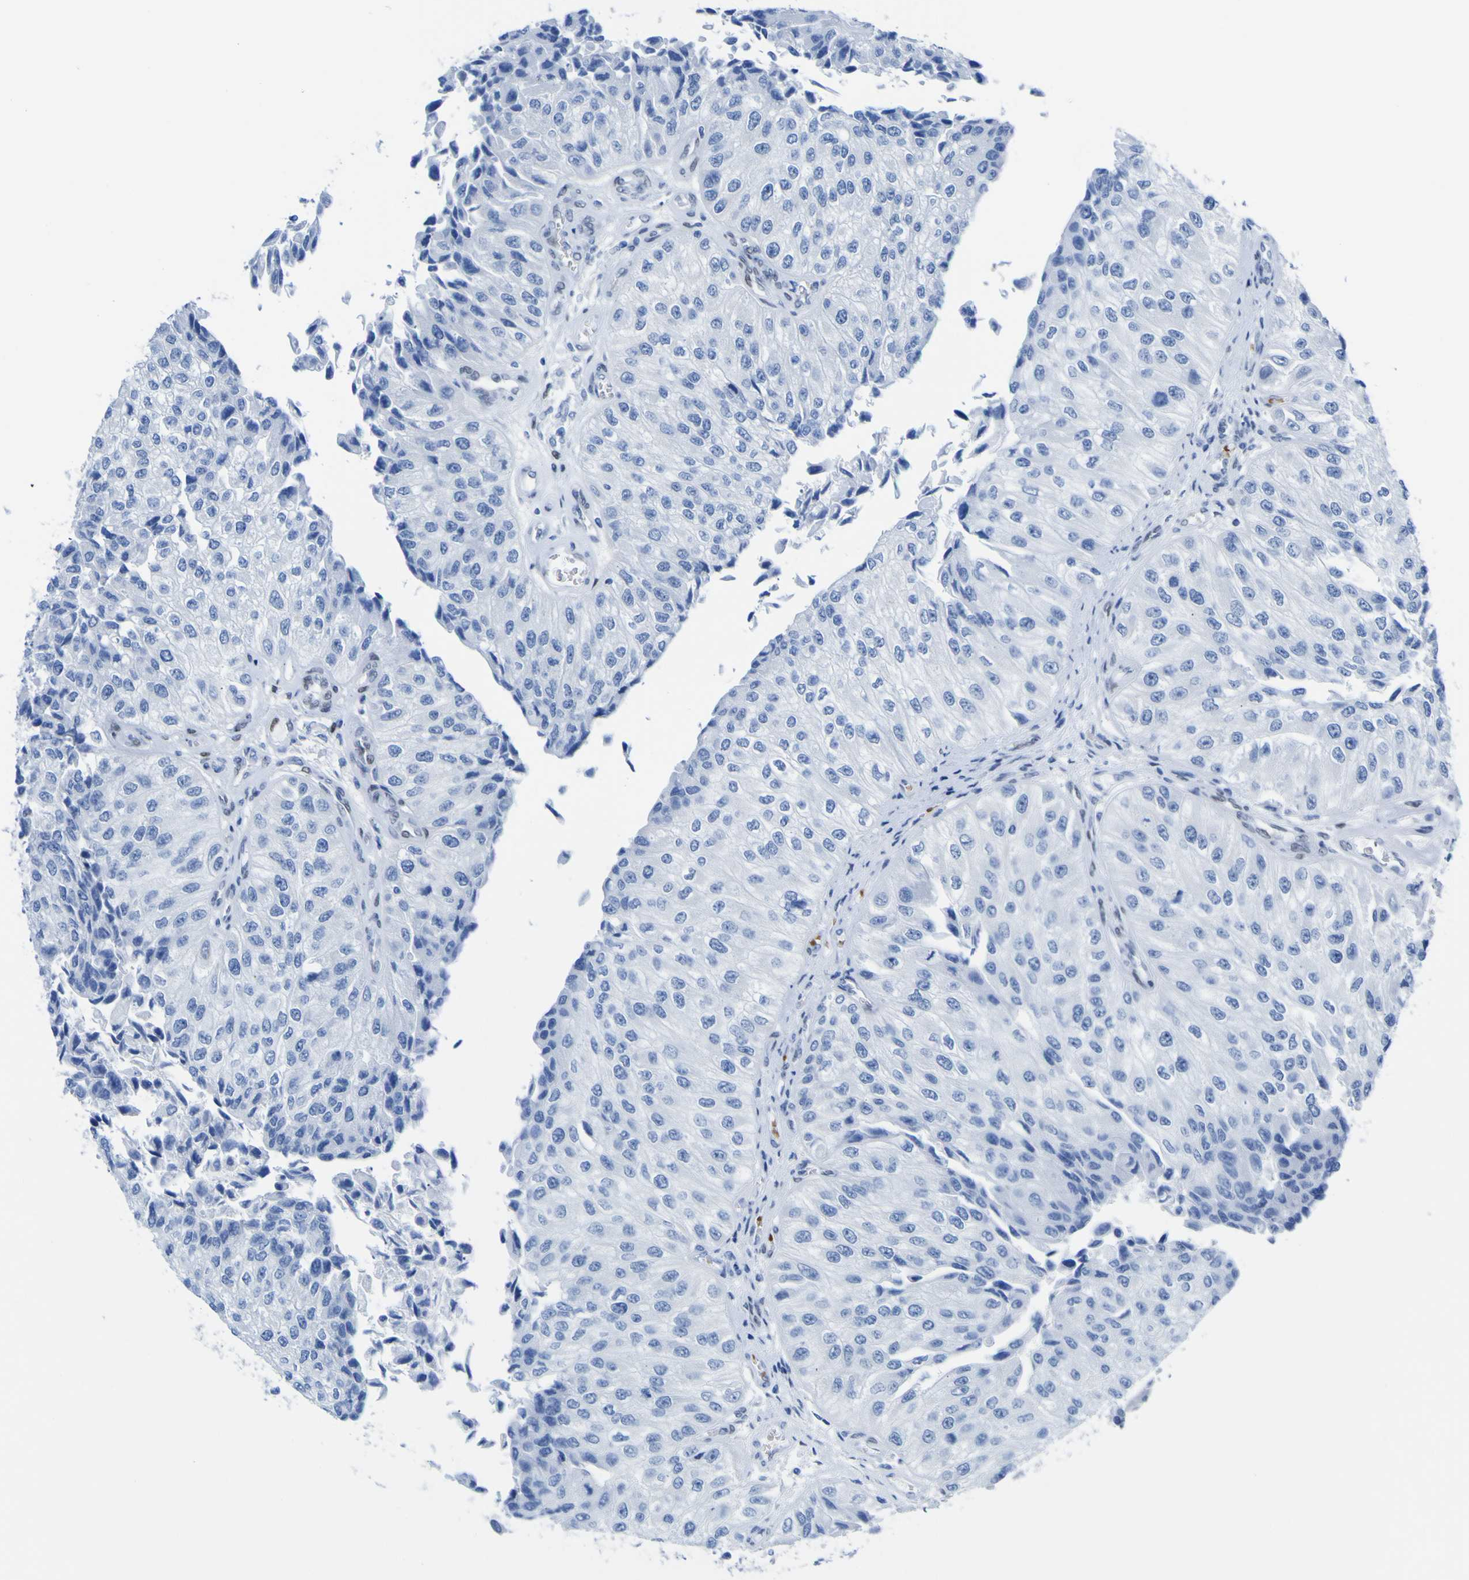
{"staining": {"intensity": "negative", "quantity": "none", "location": "none"}, "tissue": "urothelial cancer", "cell_type": "Tumor cells", "image_type": "cancer", "snomed": [{"axis": "morphology", "description": "Urothelial carcinoma, High grade"}, {"axis": "topography", "description": "Kidney"}, {"axis": "topography", "description": "Urinary bladder"}], "caption": "DAB (3,3'-diaminobenzidine) immunohistochemical staining of human urothelial cancer demonstrates no significant staining in tumor cells. Nuclei are stained in blue.", "gene": "DACH1", "patient": {"sex": "male", "age": 77}}